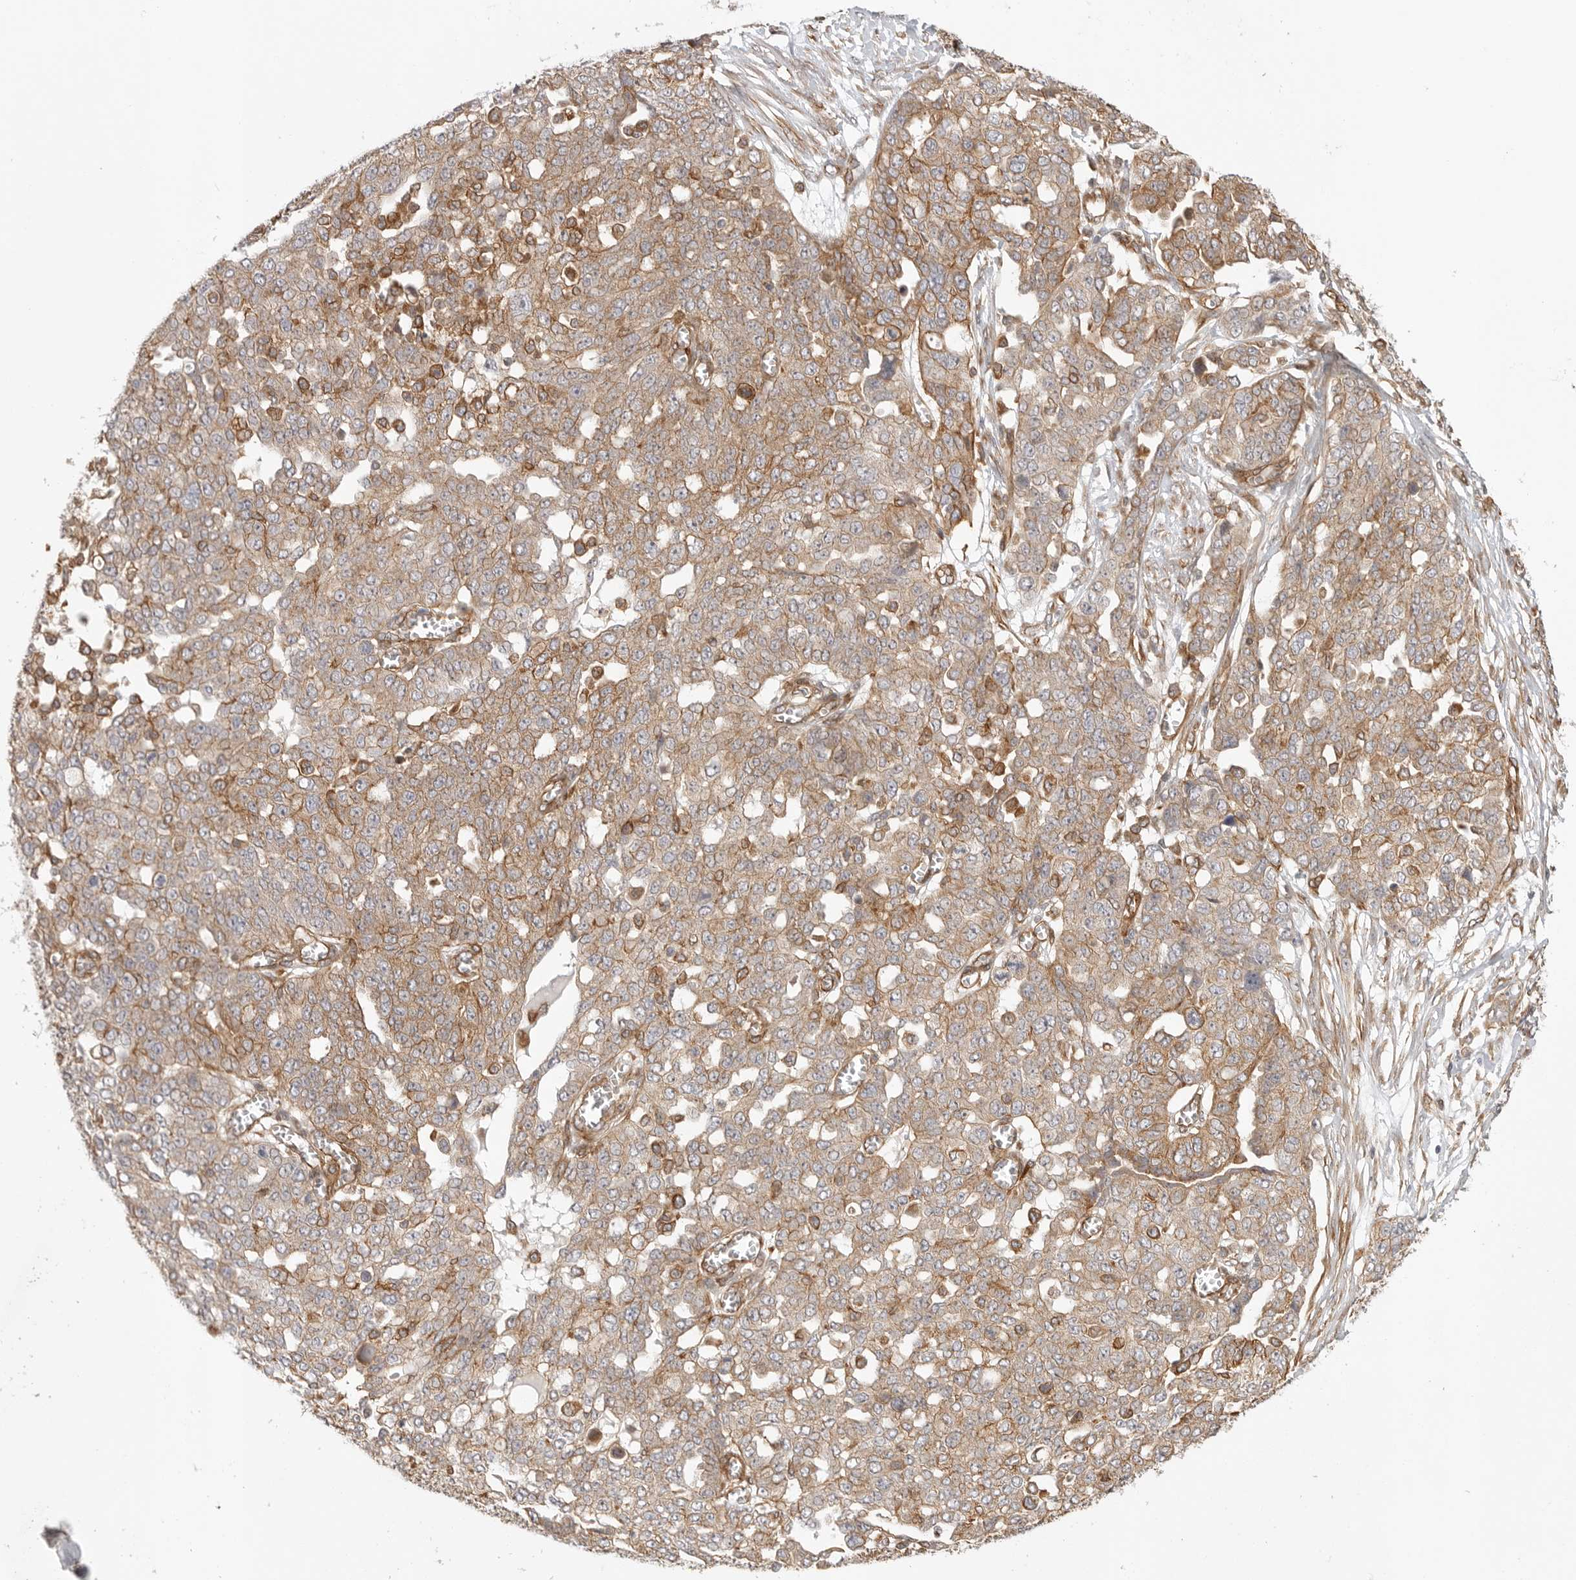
{"staining": {"intensity": "moderate", "quantity": ">75%", "location": "cytoplasmic/membranous"}, "tissue": "ovarian cancer", "cell_type": "Tumor cells", "image_type": "cancer", "snomed": [{"axis": "morphology", "description": "Cystadenocarcinoma, serous, NOS"}, {"axis": "topography", "description": "Soft tissue"}, {"axis": "topography", "description": "Ovary"}], "caption": "Moderate cytoplasmic/membranous protein expression is present in approximately >75% of tumor cells in serous cystadenocarcinoma (ovarian).", "gene": "ATOH7", "patient": {"sex": "female", "age": 57}}